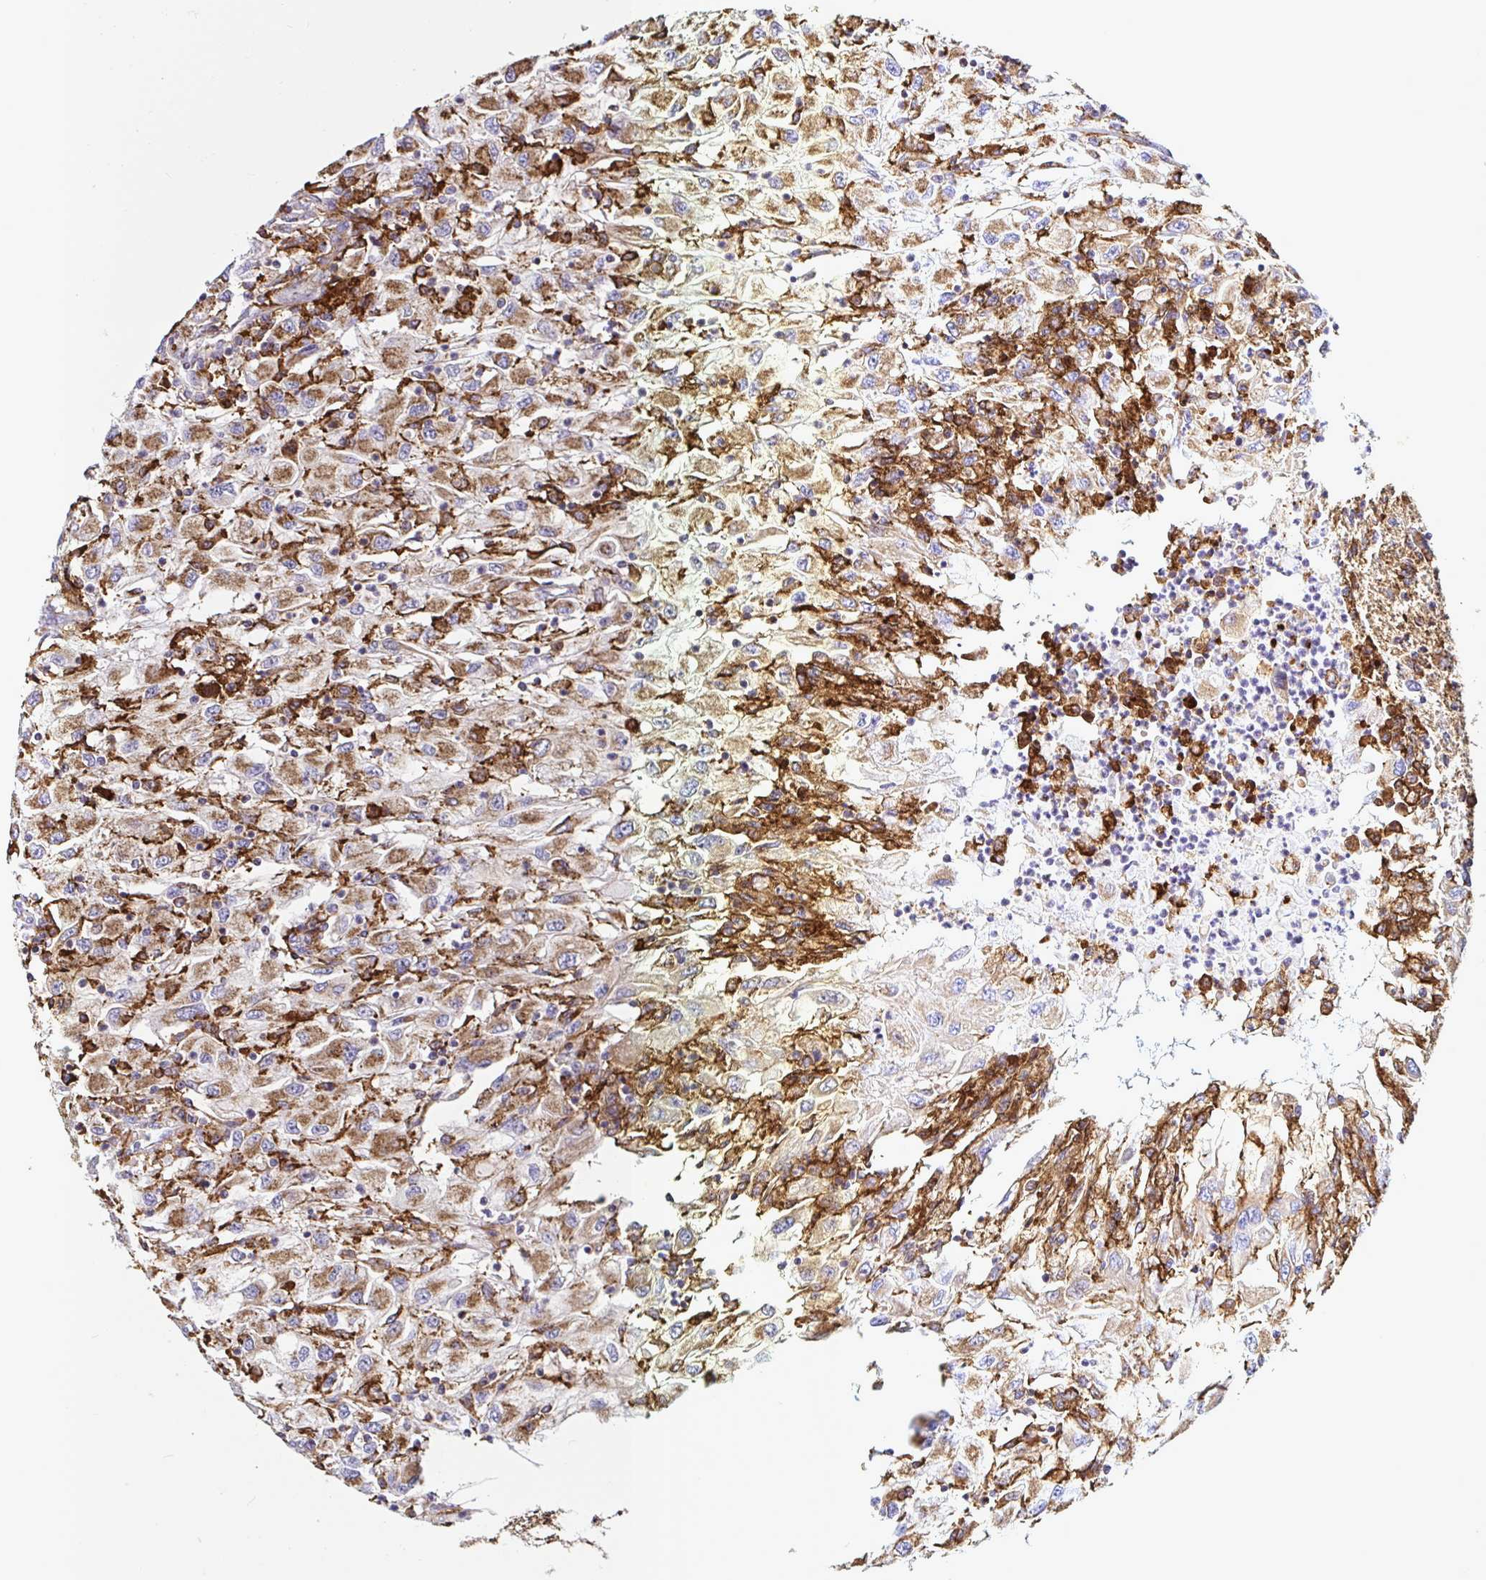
{"staining": {"intensity": "moderate", "quantity": ">75%", "location": "cytoplasmic/membranous"}, "tissue": "renal cancer", "cell_type": "Tumor cells", "image_type": "cancer", "snomed": [{"axis": "morphology", "description": "Adenocarcinoma, NOS"}, {"axis": "topography", "description": "Kidney"}], "caption": "Tumor cells reveal moderate cytoplasmic/membranous expression in approximately >75% of cells in renal cancer (adenocarcinoma). The protein is shown in brown color, while the nuclei are stained blue.", "gene": "MSR1", "patient": {"sex": "female", "age": 67}}